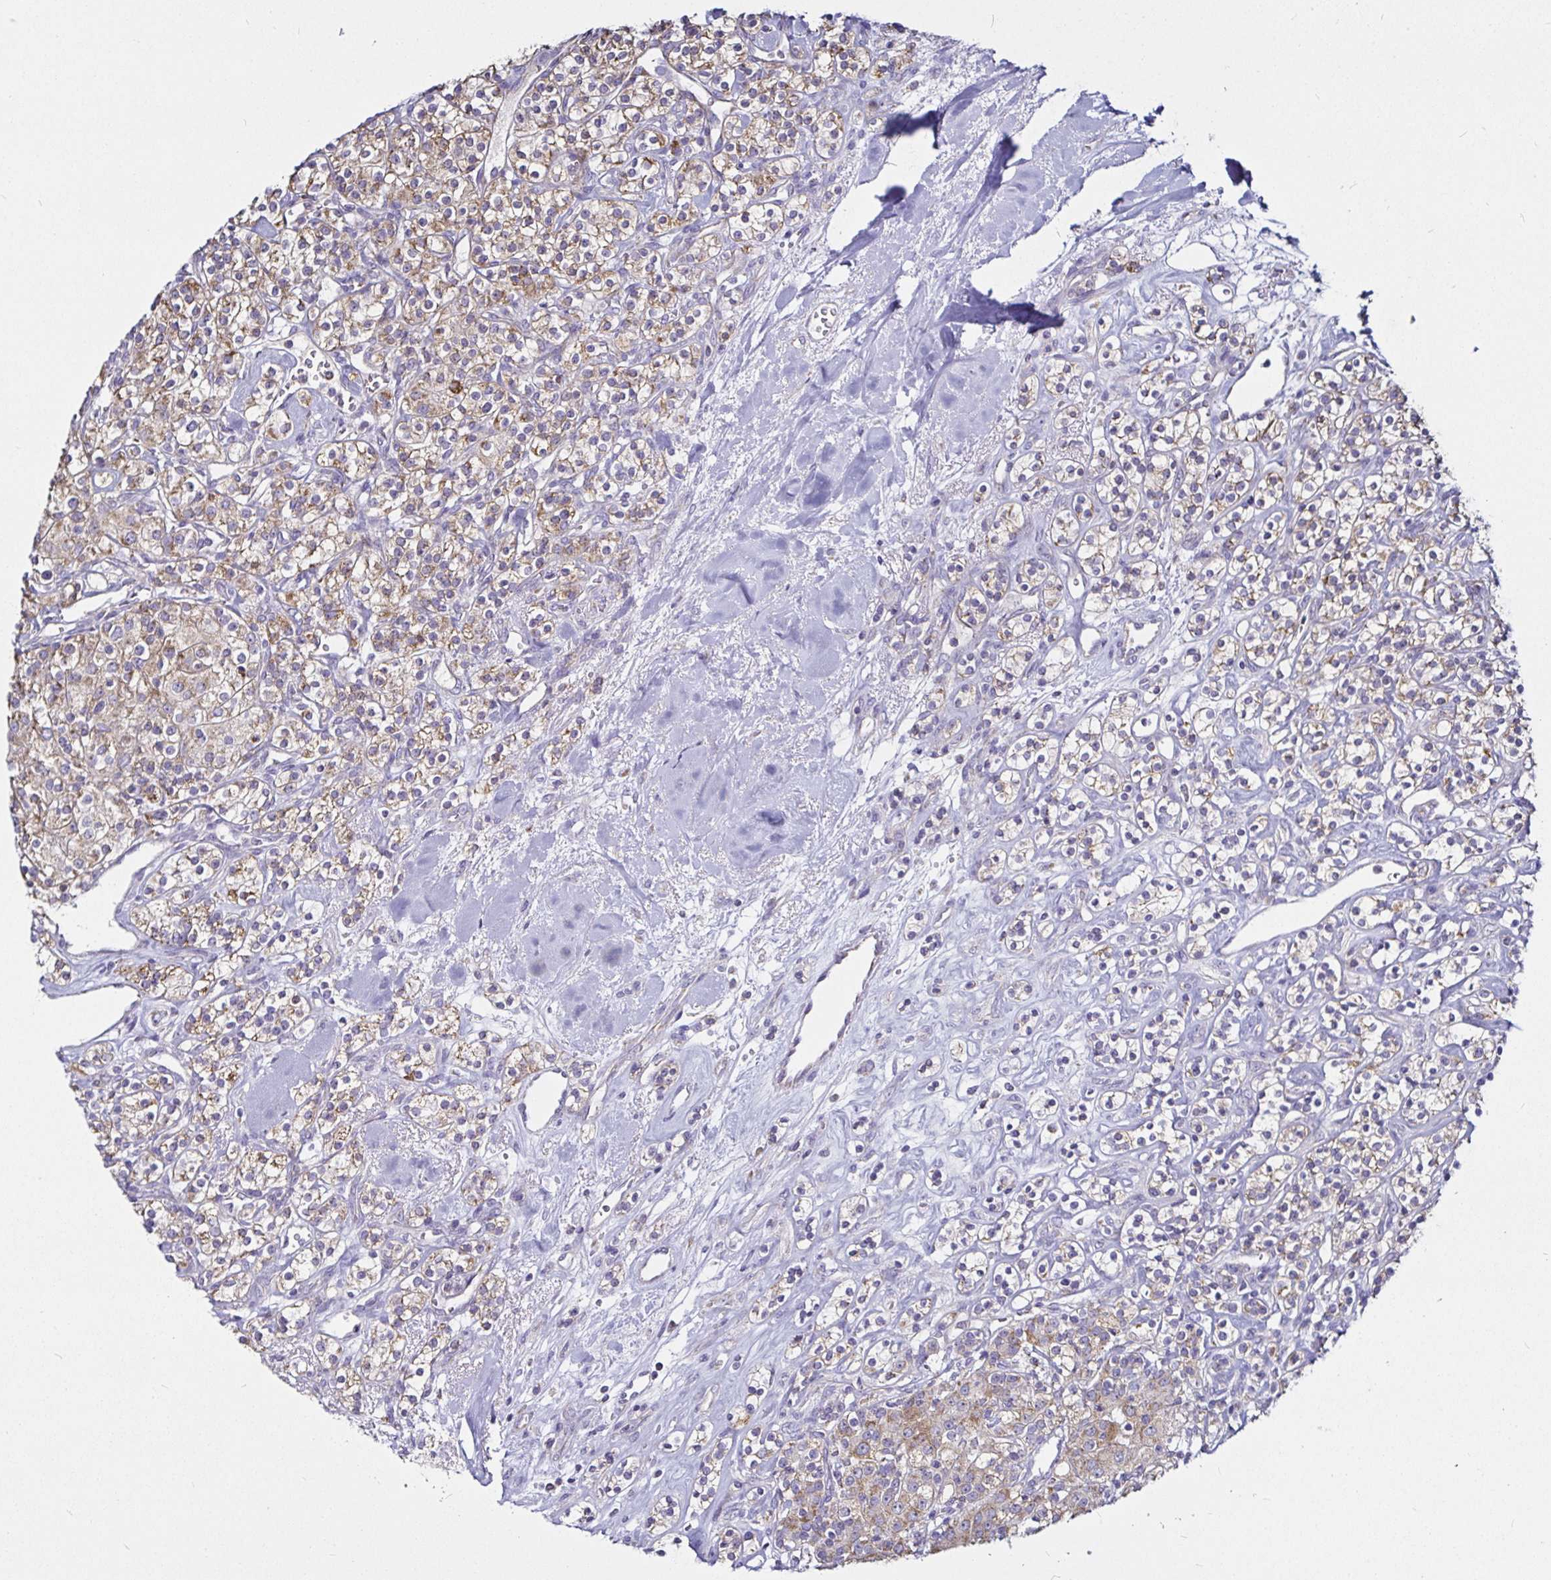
{"staining": {"intensity": "weak", "quantity": ">75%", "location": "cytoplasmic/membranous"}, "tissue": "renal cancer", "cell_type": "Tumor cells", "image_type": "cancer", "snomed": [{"axis": "morphology", "description": "Adenocarcinoma, NOS"}, {"axis": "topography", "description": "Kidney"}], "caption": "An immunohistochemistry (IHC) histopathology image of neoplastic tissue is shown. Protein staining in brown shows weak cytoplasmic/membranous positivity in renal cancer within tumor cells. Nuclei are stained in blue.", "gene": "PGAM2", "patient": {"sex": "male", "age": 77}}